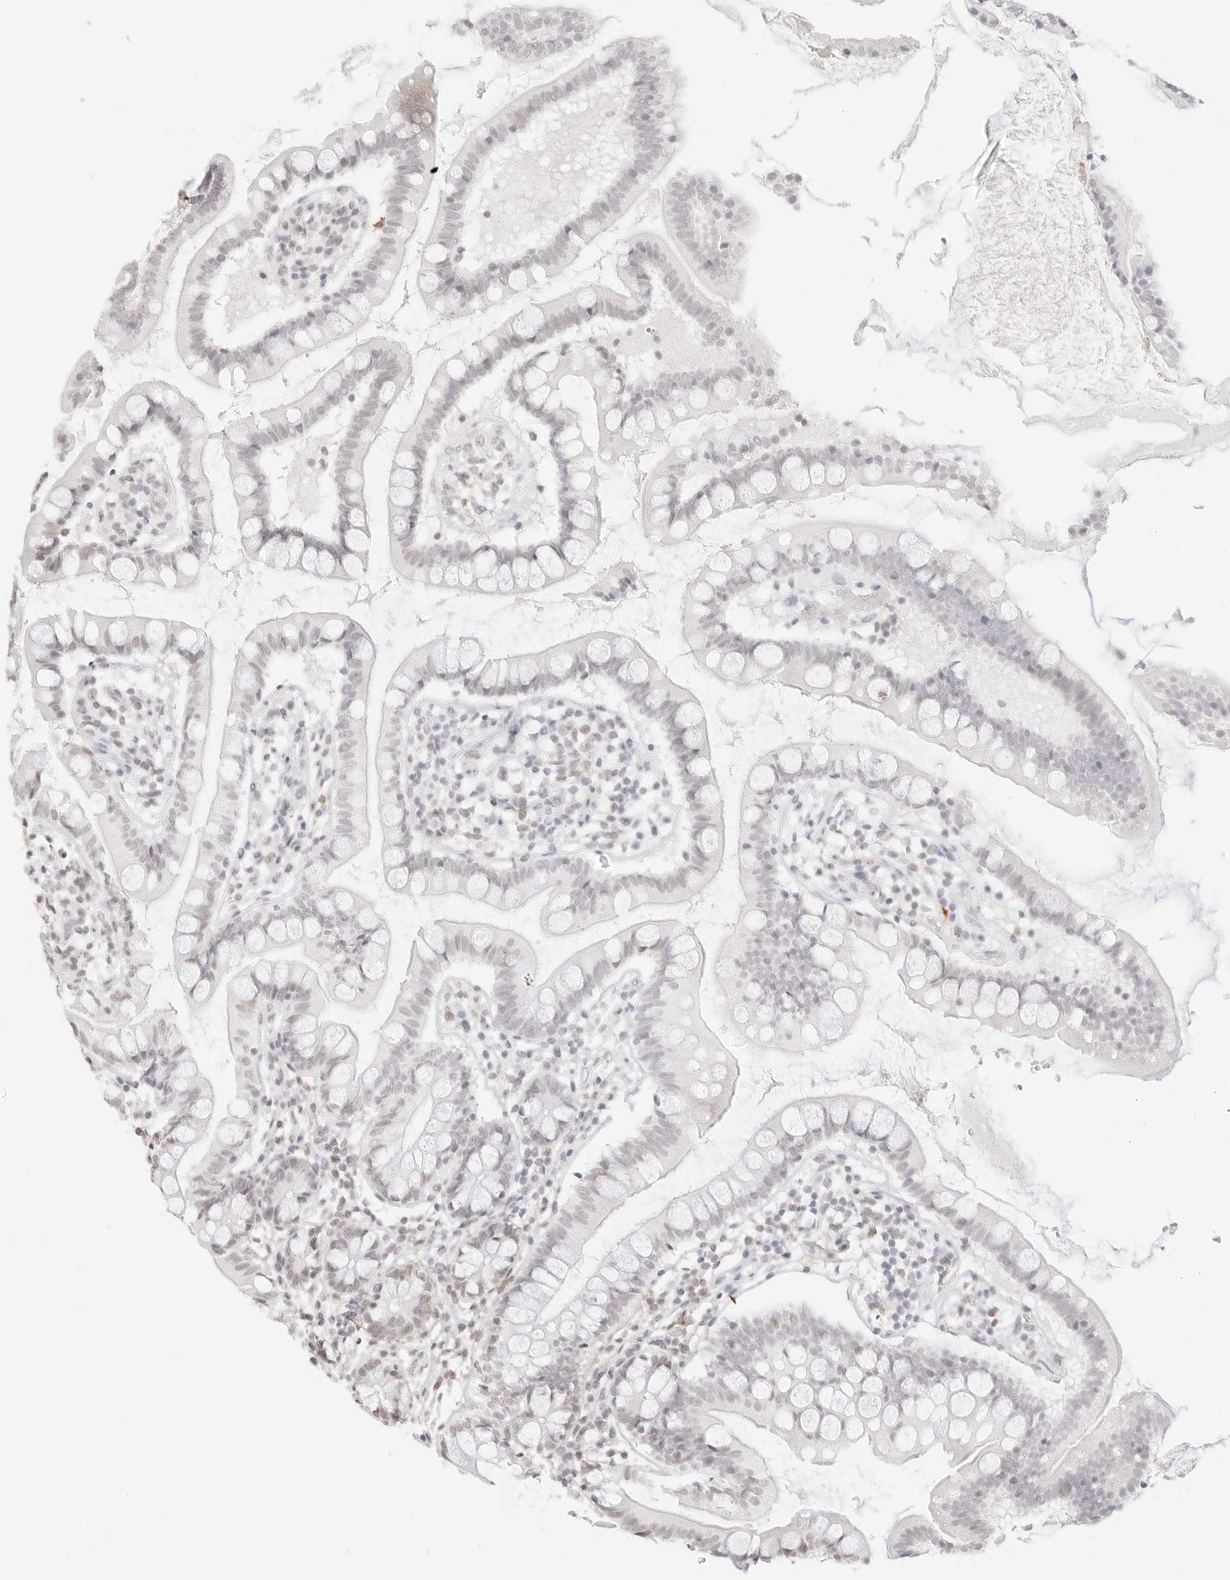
{"staining": {"intensity": "negative", "quantity": "none", "location": "none"}, "tissue": "small intestine", "cell_type": "Glandular cells", "image_type": "normal", "snomed": [{"axis": "morphology", "description": "Normal tissue, NOS"}, {"axis": "topography", "description": "Small intestine"}], "caption": "Immunohistochemical staining of benign small intestine exhibits no significant staining in glandular cells. The staining is performed using DAB (3,3'-diaminobenzidine) brown chromogen with nuclei counter-stained in using hematoxylin.", "gene": "FBLN5", "patient": {"sex": "female", "age": 84}}